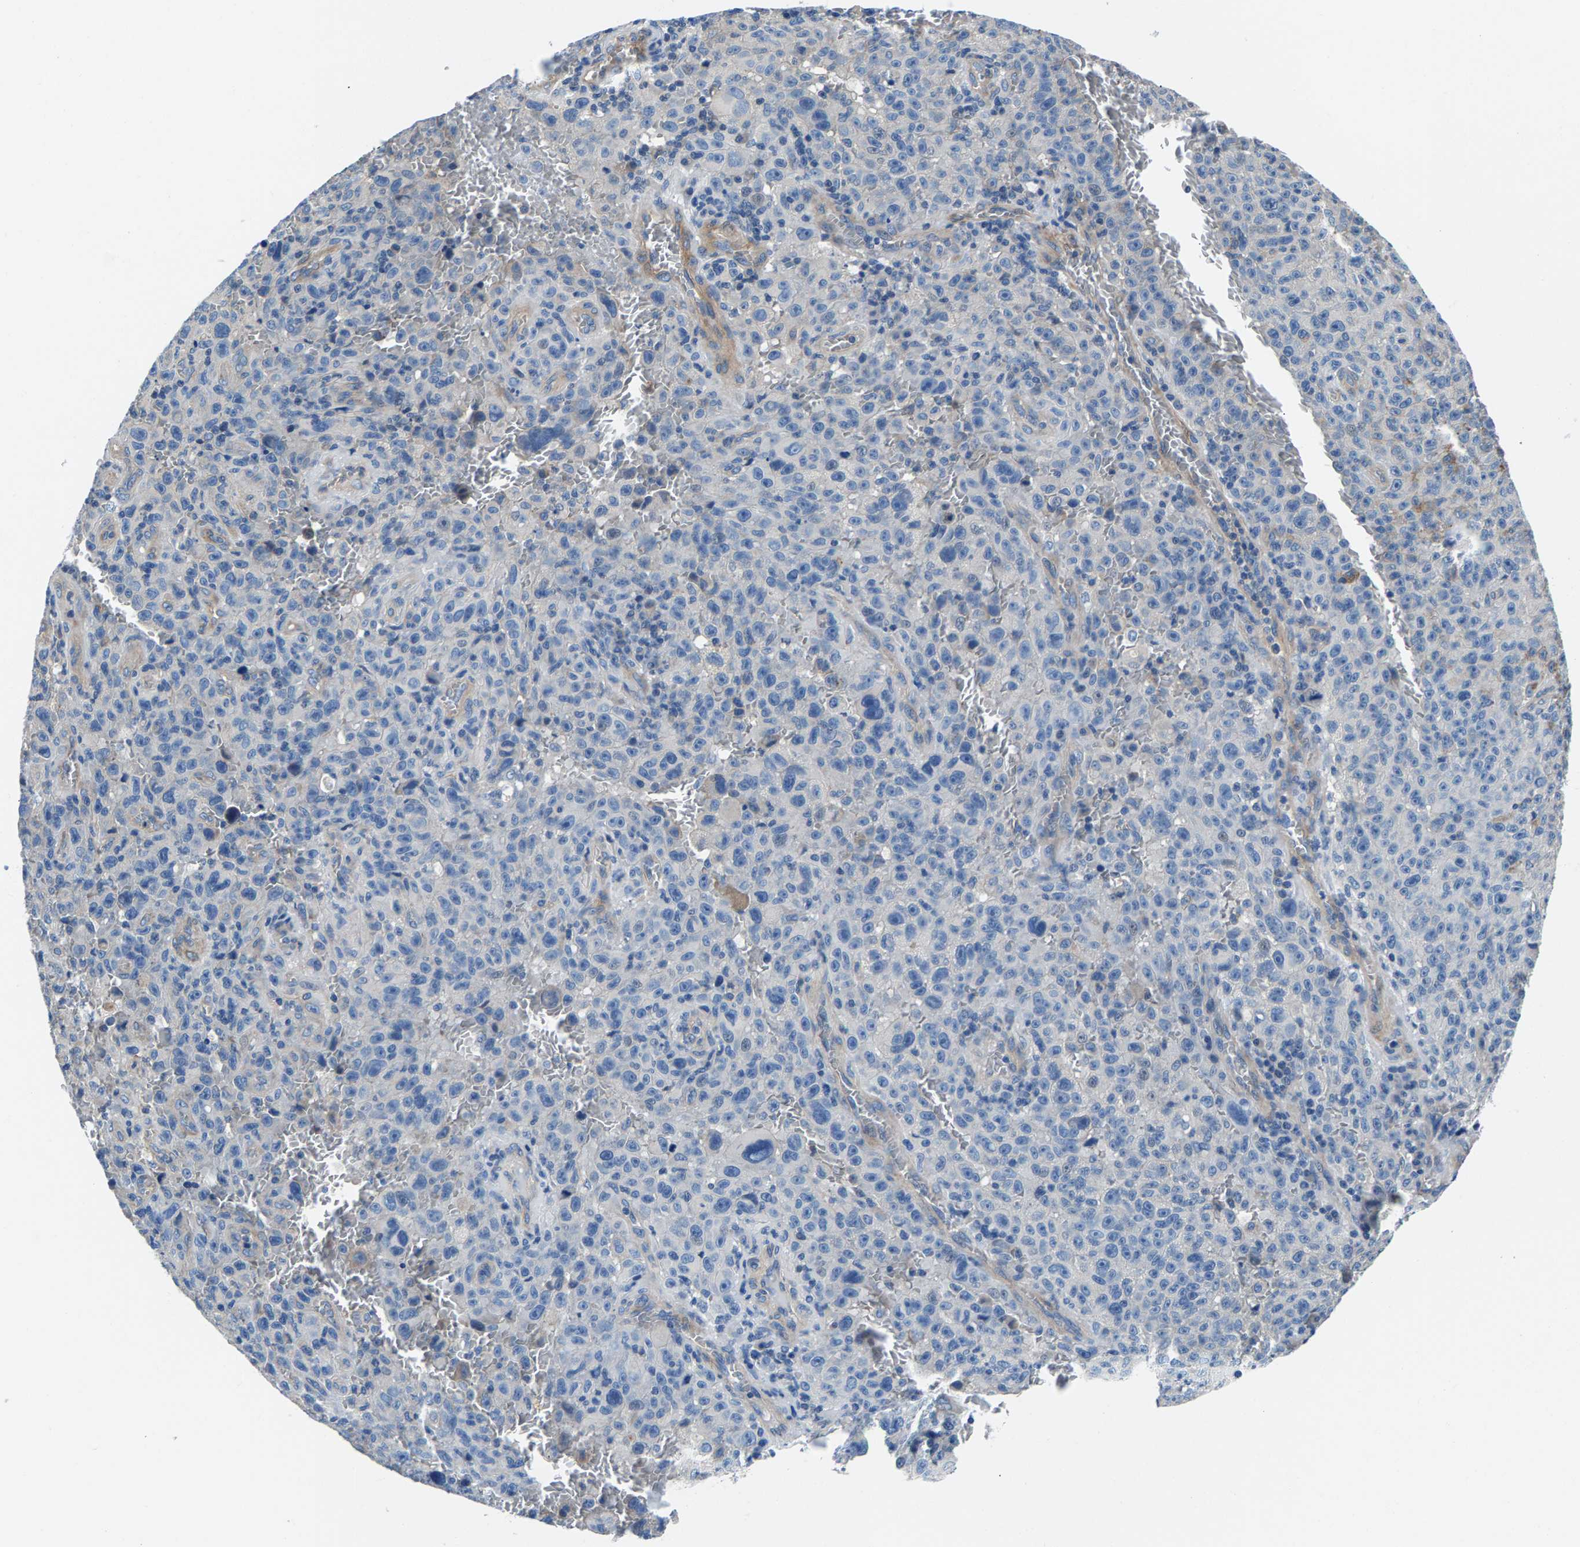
{"staining": {"intensity": "negative", "quantity": "none", "location": "none"}, "tissue": "melanoma", "cell_type": "Tumor cells", "image_type": "cancer", "snomed": [{"axis": "morphology", "description": "Malignant melanoma, NOS"}, {"axis": "topography", "description": "Skin"}], "caption": "The micrograph shows no staining of tumor cells in melanoma. Brightfield microscopy of IHC stained with DAB (brown) and hematoxylin (blue), captured at high magnification.", "gene": "CDRT4", "patient": {"sex": "female", "age": 82}}